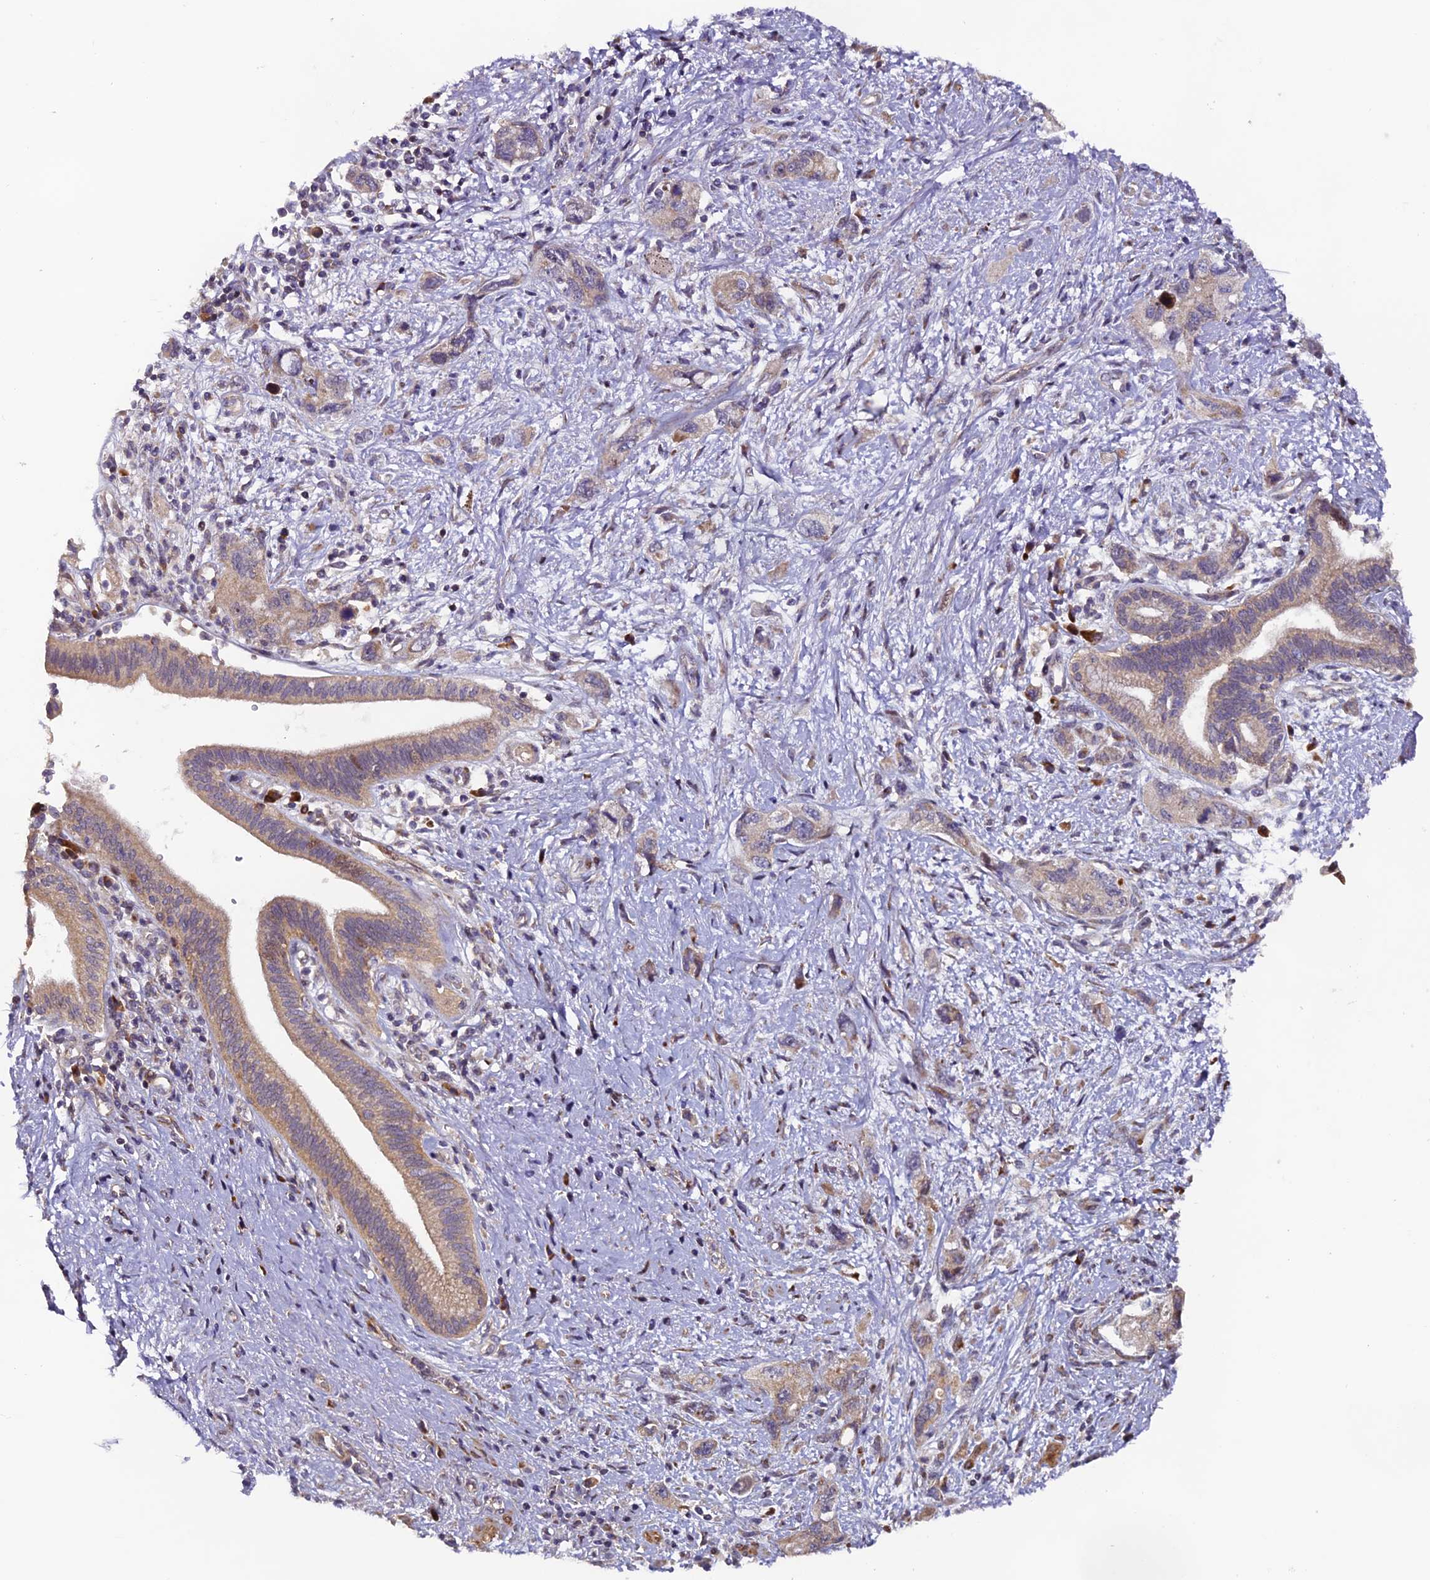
{"staining": {"intensity": "moderate", "quantity": ">75%", "location": "cytoplasmic/membranous"}, "tissue": "pancreatic cancer", "cell_type": "Tumor cells", "image_type": "cancer", "snomed": [{"axis": "morphology", "description": "Adenocarcinoma, NOS"}, {"axis": "topography", "description": "Pancreas"}], "caption": "Immunohistochemistry (IHC) micrograph of neoplastic tissue: pancreatic cancer stained using immunohistochemistry (IHC) demonstrates medium levels of moderate protein expression localized specifically in the cytoplasmic/membranous of tumor cells, appearing as a cytoplasmic/membranous brown color.", "gene": "RAB28", "patient": {"sex": "female", "age": 73}}